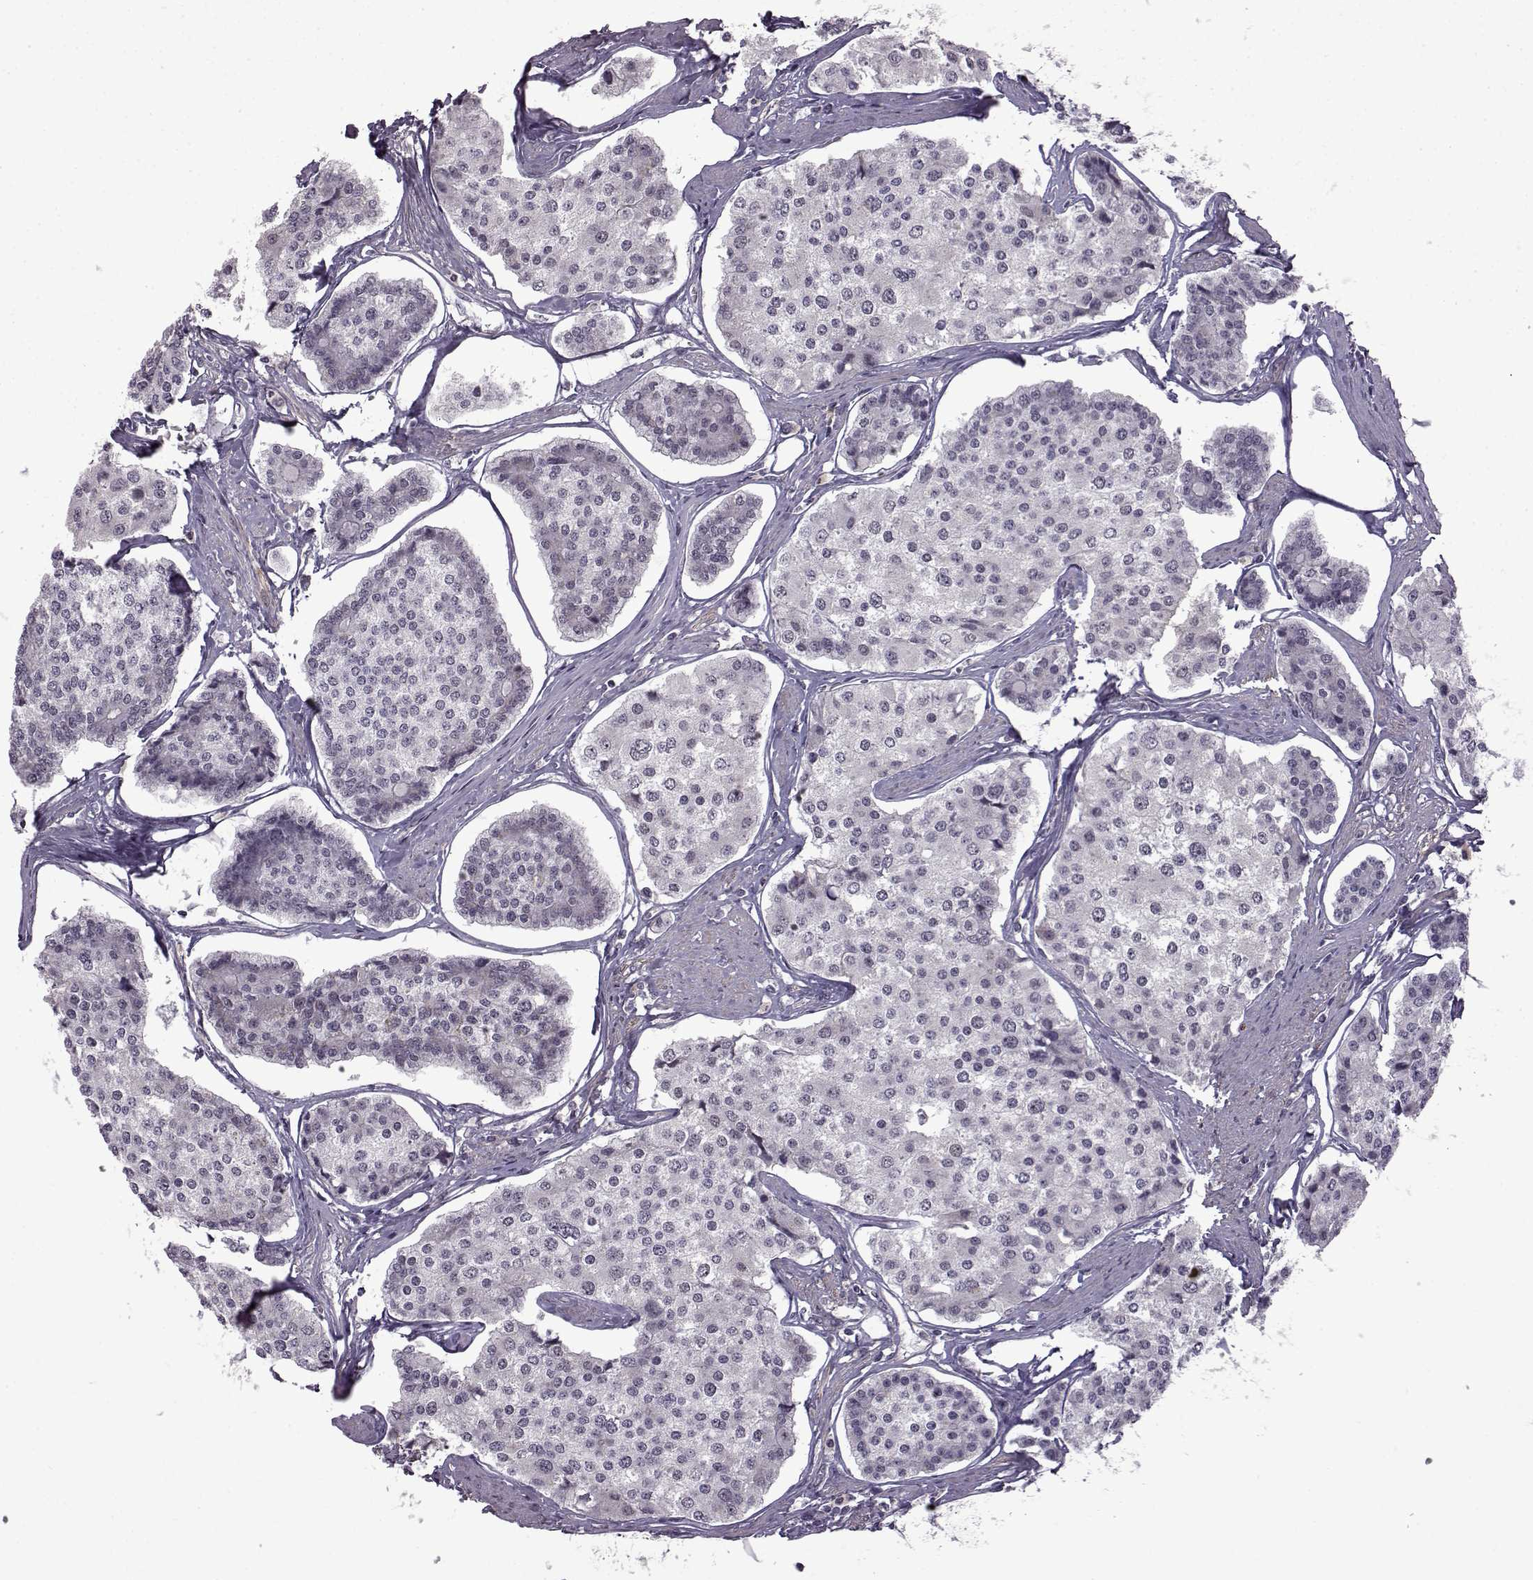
{"staining": {"intensity": "negative", "quantity": "none", "location": "none"}, "tissue": "carcinoid", "cell_type": "Tumor cells", "image_type": "cancer", "snomed": [{"axis": "morphology", "description": "Carcinoid, malignant, NOS"}, {"axis": "topography", "description": "Small intestine"}], "caption": "DAB (3,3'-diaminobenzidine) immunohistochemical staining of carcinoid demonstrates no significant expression in tumor cells.", "gene": "SYNPO2", "patient": {"sex": "female", "age": 65}}